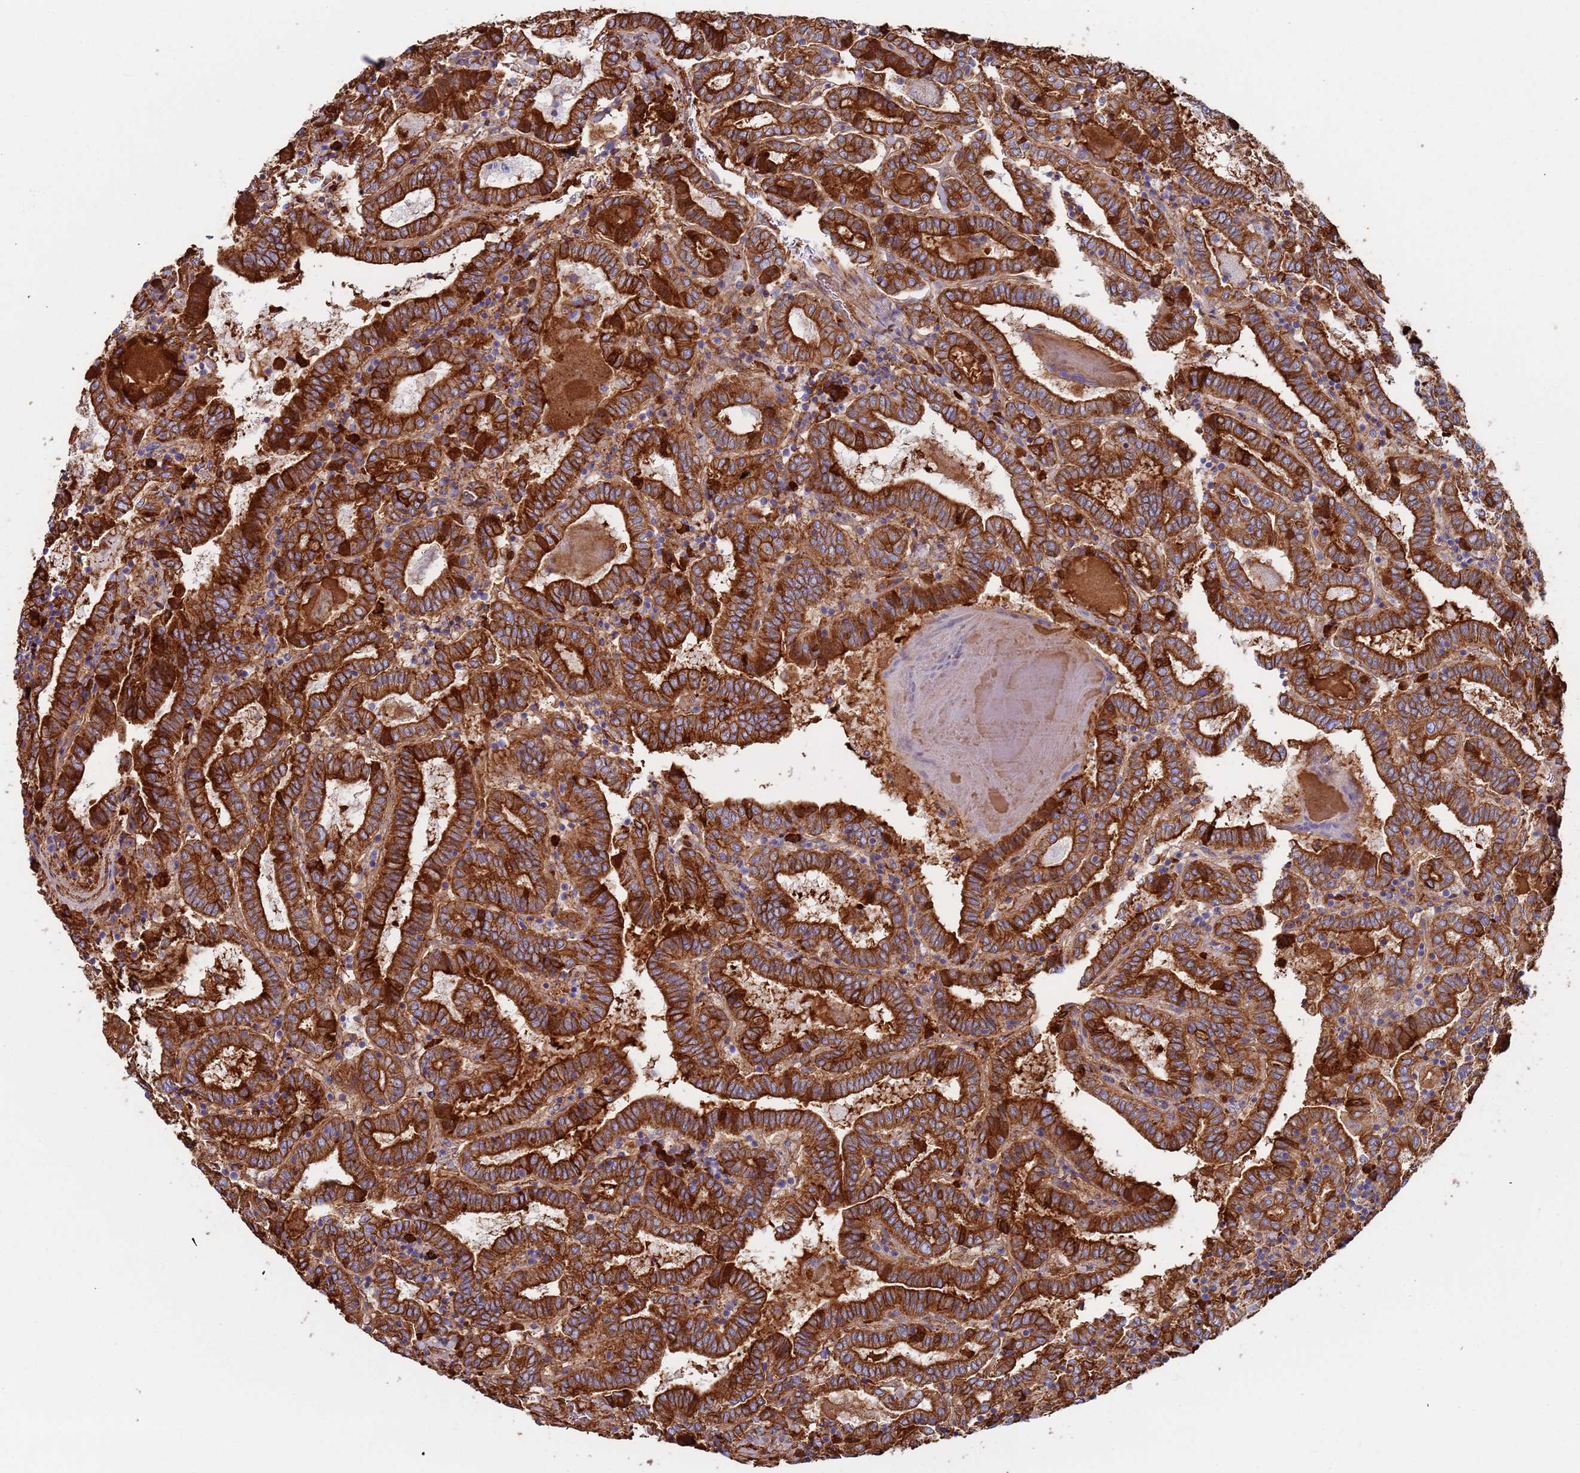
{"staining": {"intensity": "strong", "quantity": ">75%", "location": "cytoplasmic/membranous"}, "tissue": "thyroid cancer", "cell_type": "Tumor cells", "image_type": "cancer", "snomed": [{"axis": "morphology", "description": "Papillary adenocarcinoma, NOS"}, {"axis": "topography", "description": "Thyroid gland"}], "caption": "Thyroid cancer stained with DAB (3,3'-diaminobenzidine) IHC exhibits high levels of strong cytoplasmic/membranous staining in approximately >75% of tumor cells.", "gene": "CYSLTR2", "patient": {"sex": "female", "age": 72}}